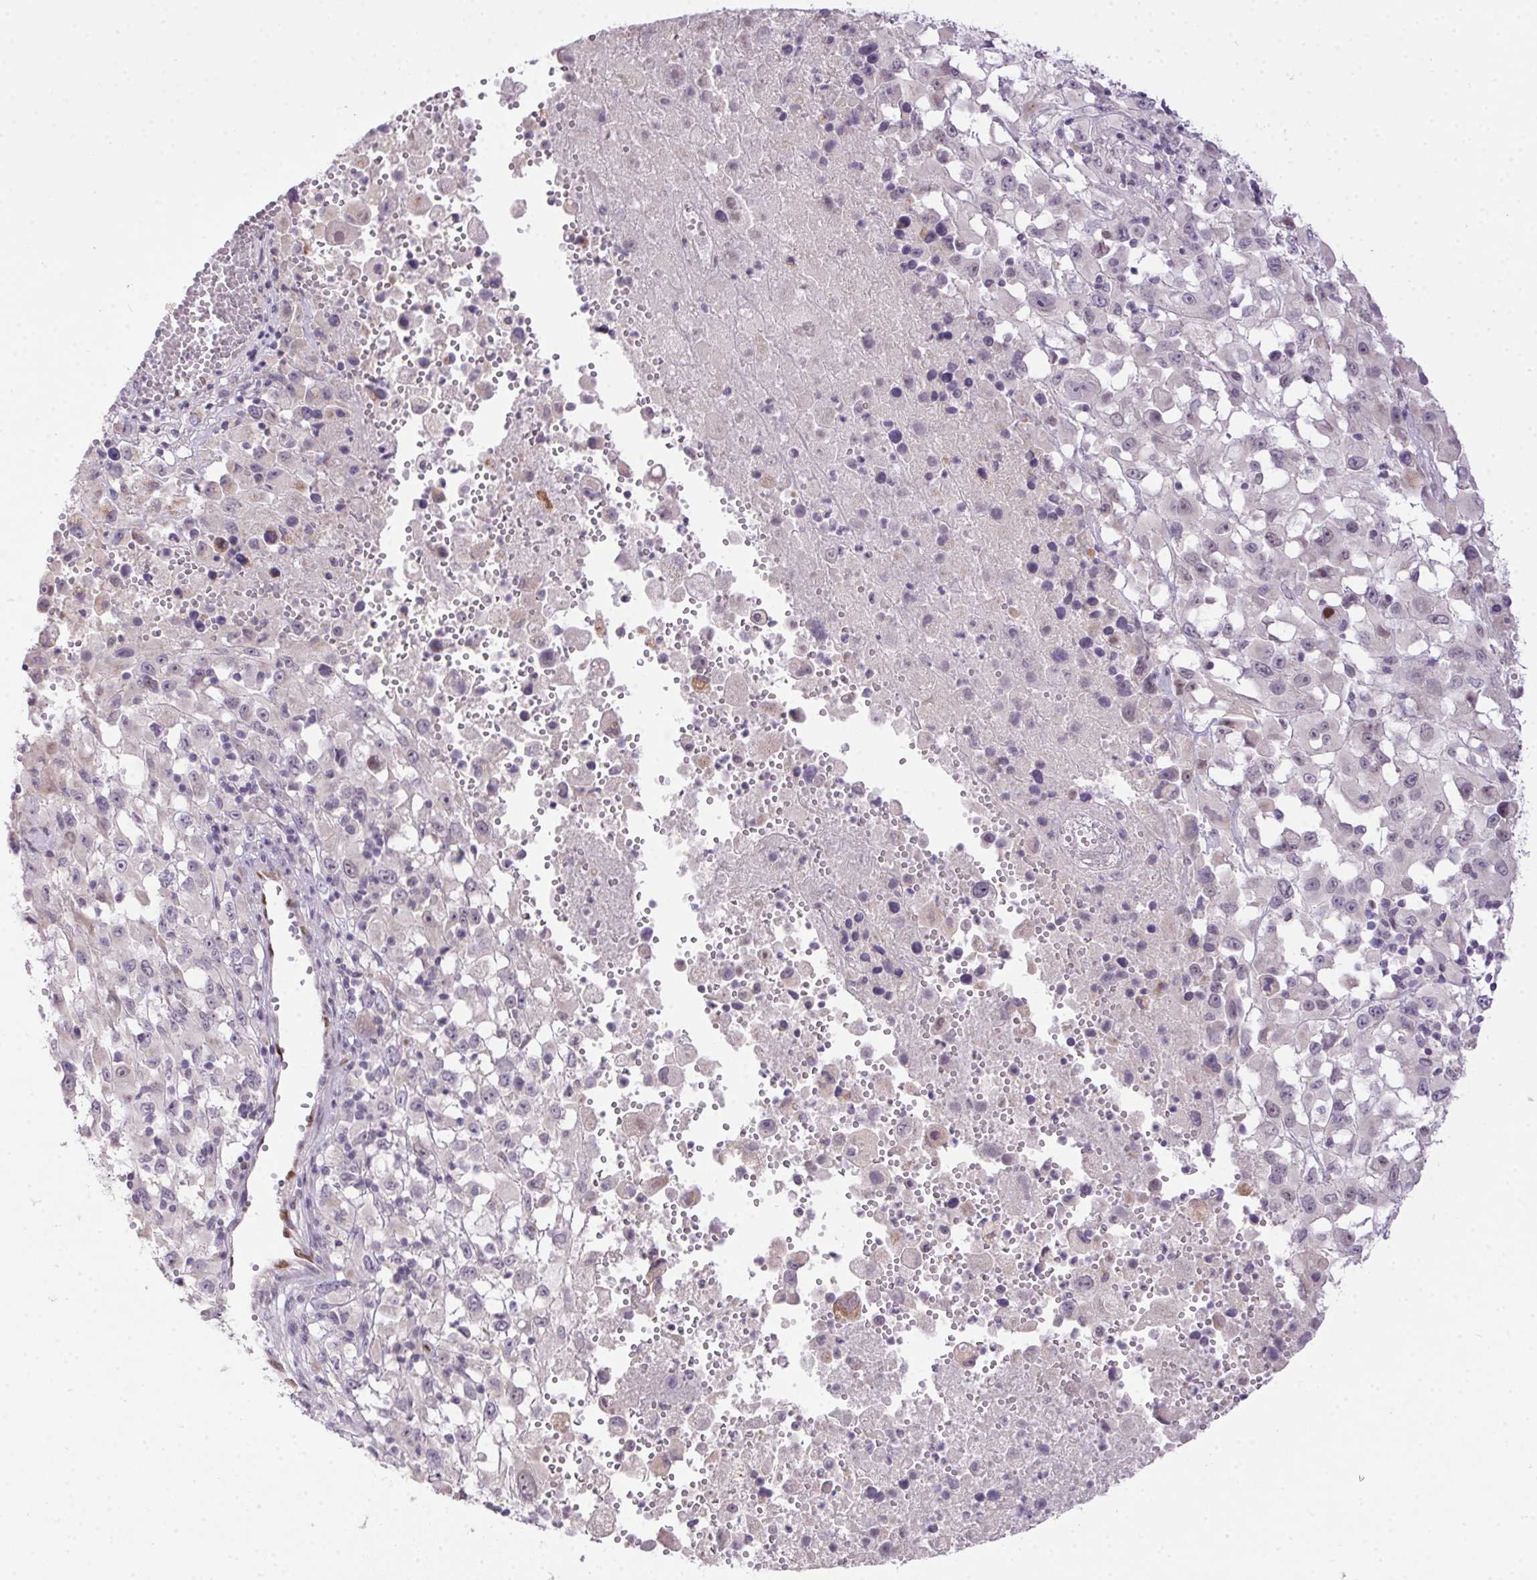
{"staining": {"intensity": "weak", "quantity": "<25%", "location": "cytoplasmic/membranous"}, "tissue": "melanoma", "cell_type": "Tumor cells", "image_type": "cancer", "snomed": [{"axis": "morphology", "description": "Malignant melanoma, Metastatic site"}, {"axis": "topography", "description": "Soft tissue"}], "caption": "Human melanoma stained for a protein using immunohistochemistry shows no expression in tumor cells.", "gene": "SP9", "patient": {"sex": "male", "age": 50}}